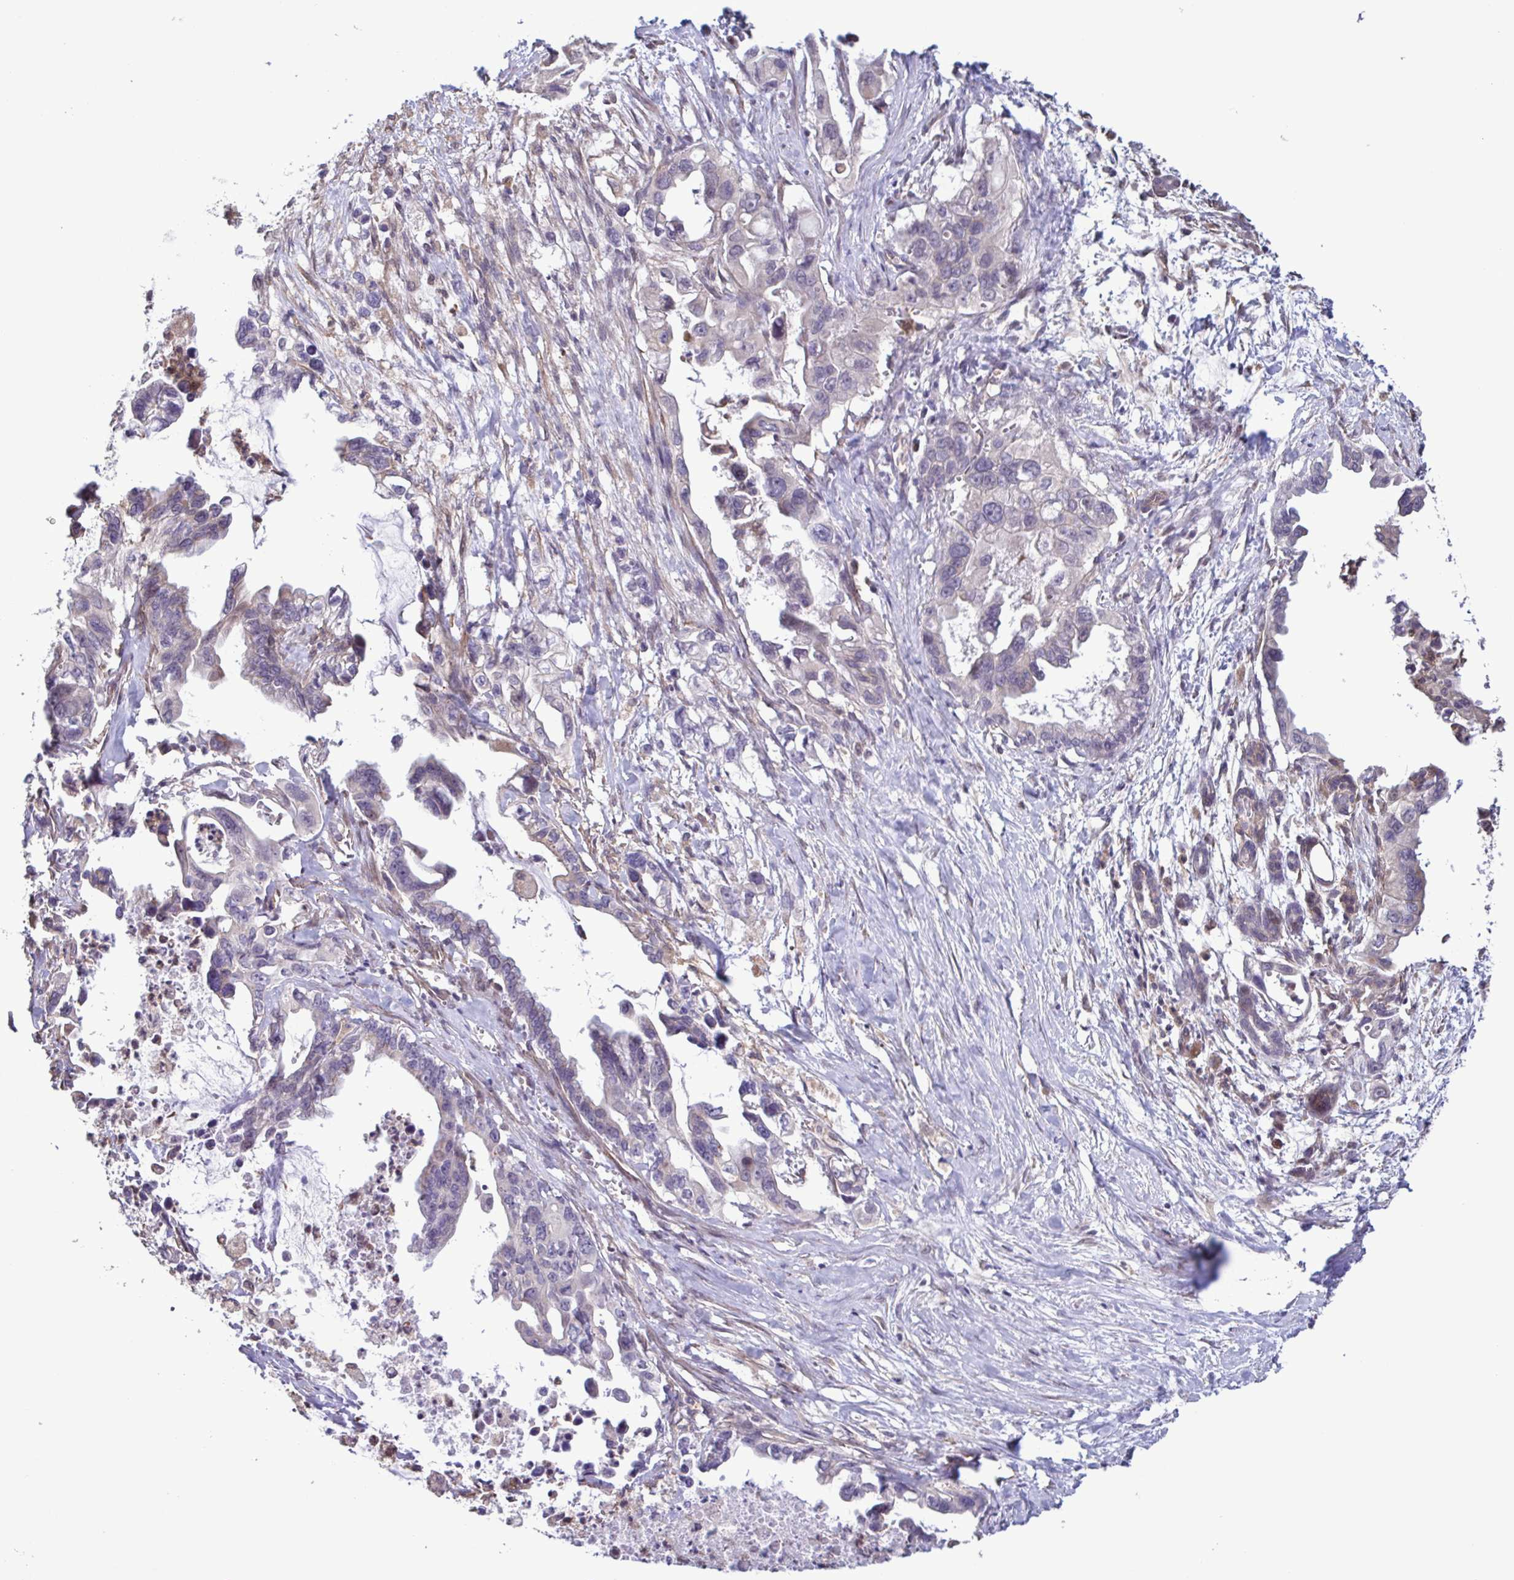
{"staining": {"intensity": "negative", "quantity": "none", "location": "none"}, "tissue": "pancreatic cancer", "cell_type": "Tumor cells", "image_type": "cancer", "snomed": [{"axis": "morphology", "description": "Adenocarcinoma, NOS"}, {"axis": "topography", "description": "Pancreas"}], "caption": "This is an immunohistochemistry image of adenocarcinoma (pancreatic). There is no expression in tumor cells.", "gene": "ZNF200", "patient": {"sex": "male", "age": 61}}